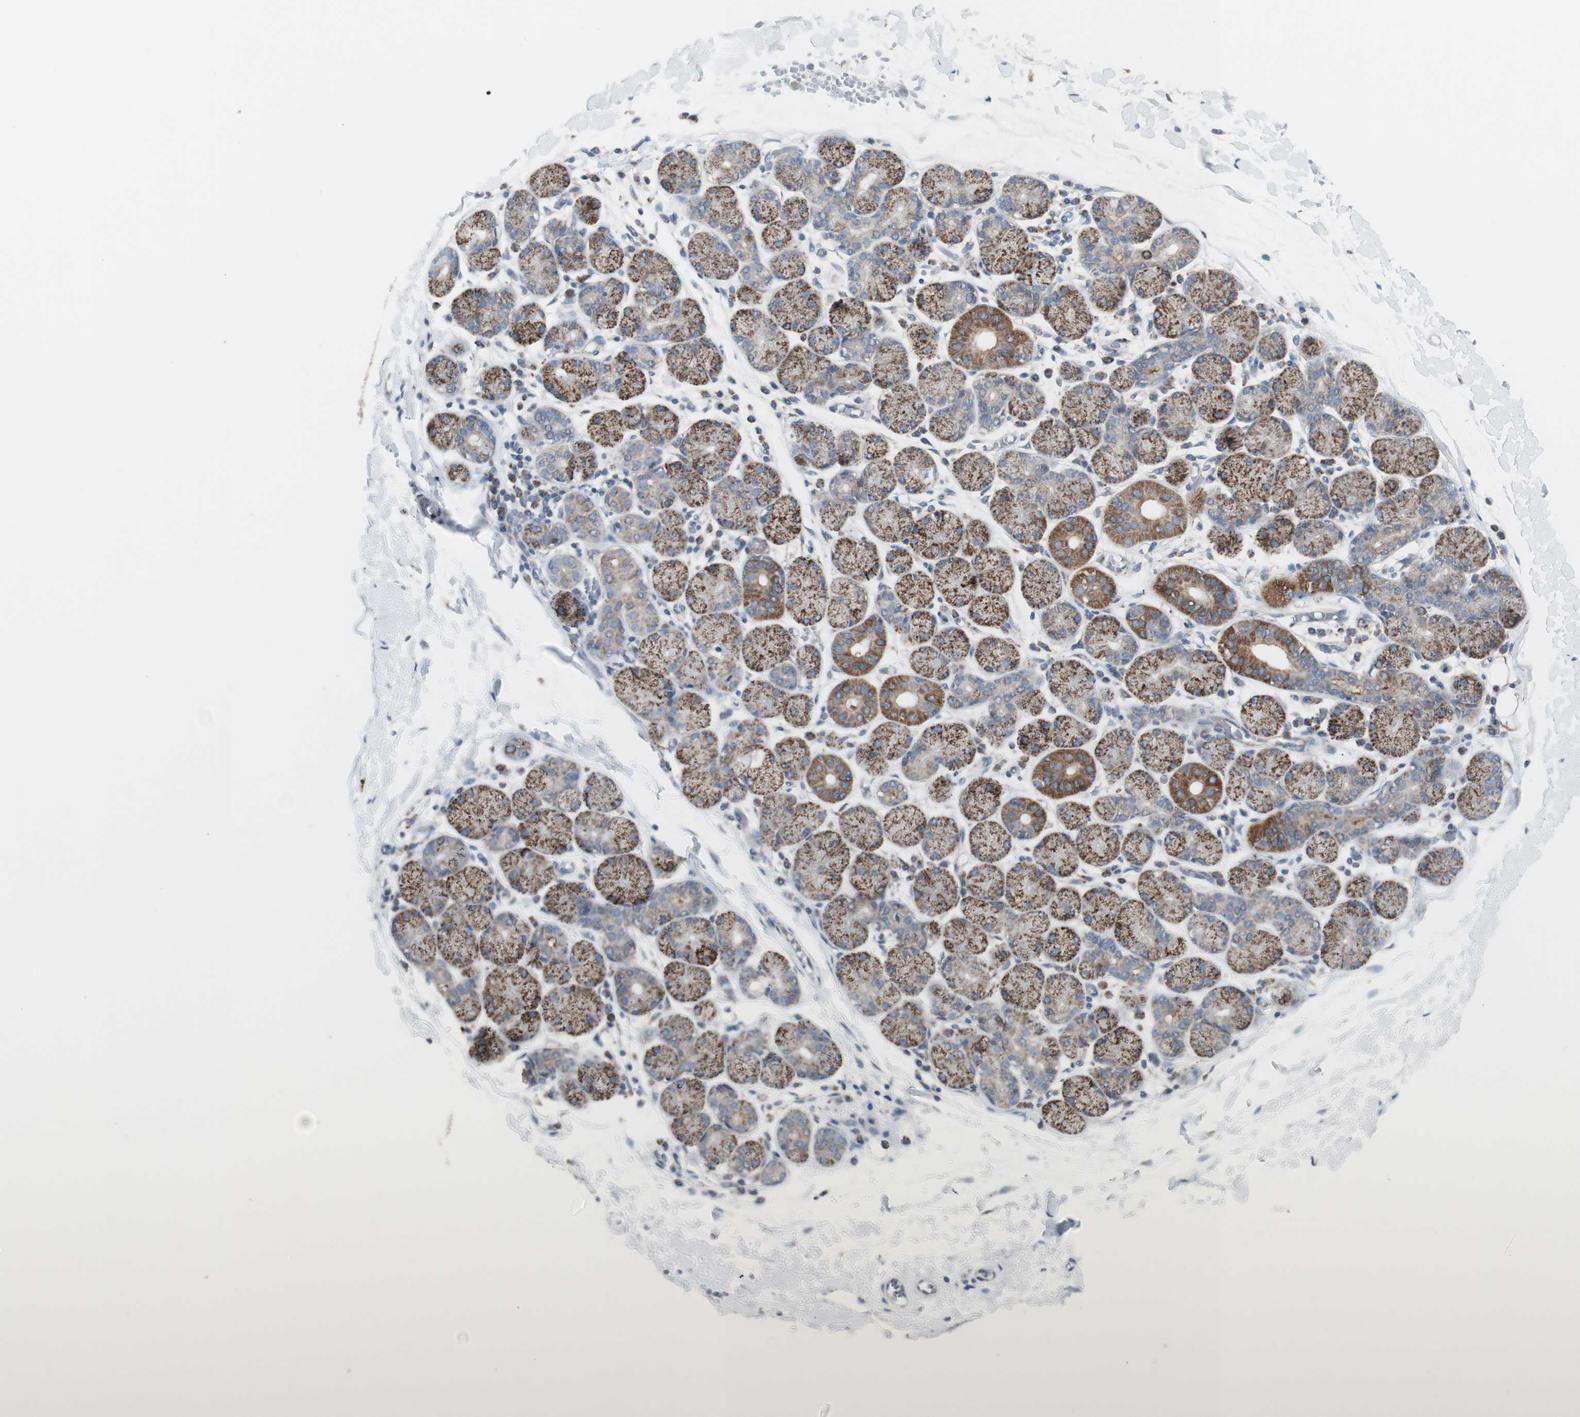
{"staining": {"intensity": "strong", "quantity": "25%-75%", "location": "cytoplasmic/membranous"}, "tissue": "salivary gland", "cell_type": "Glandular cells", "image_type": "normal", "snomed": [{"axis": "morphology", "description": "Normal tissue, NOS"}, {"axis": "topography", "description": "Salivary gland"}], "caption": "Immunohistochemical staining of unremarkable human salivary gland exhibits strong cytoplasmic/membranous protein positivity in about 25%-75% of glandular cells. (DAB IHC, brown staining for protein, blue staining for nuclei).", "gene": "C3orf52", "patient": {"sex": "female", "age": 24}}